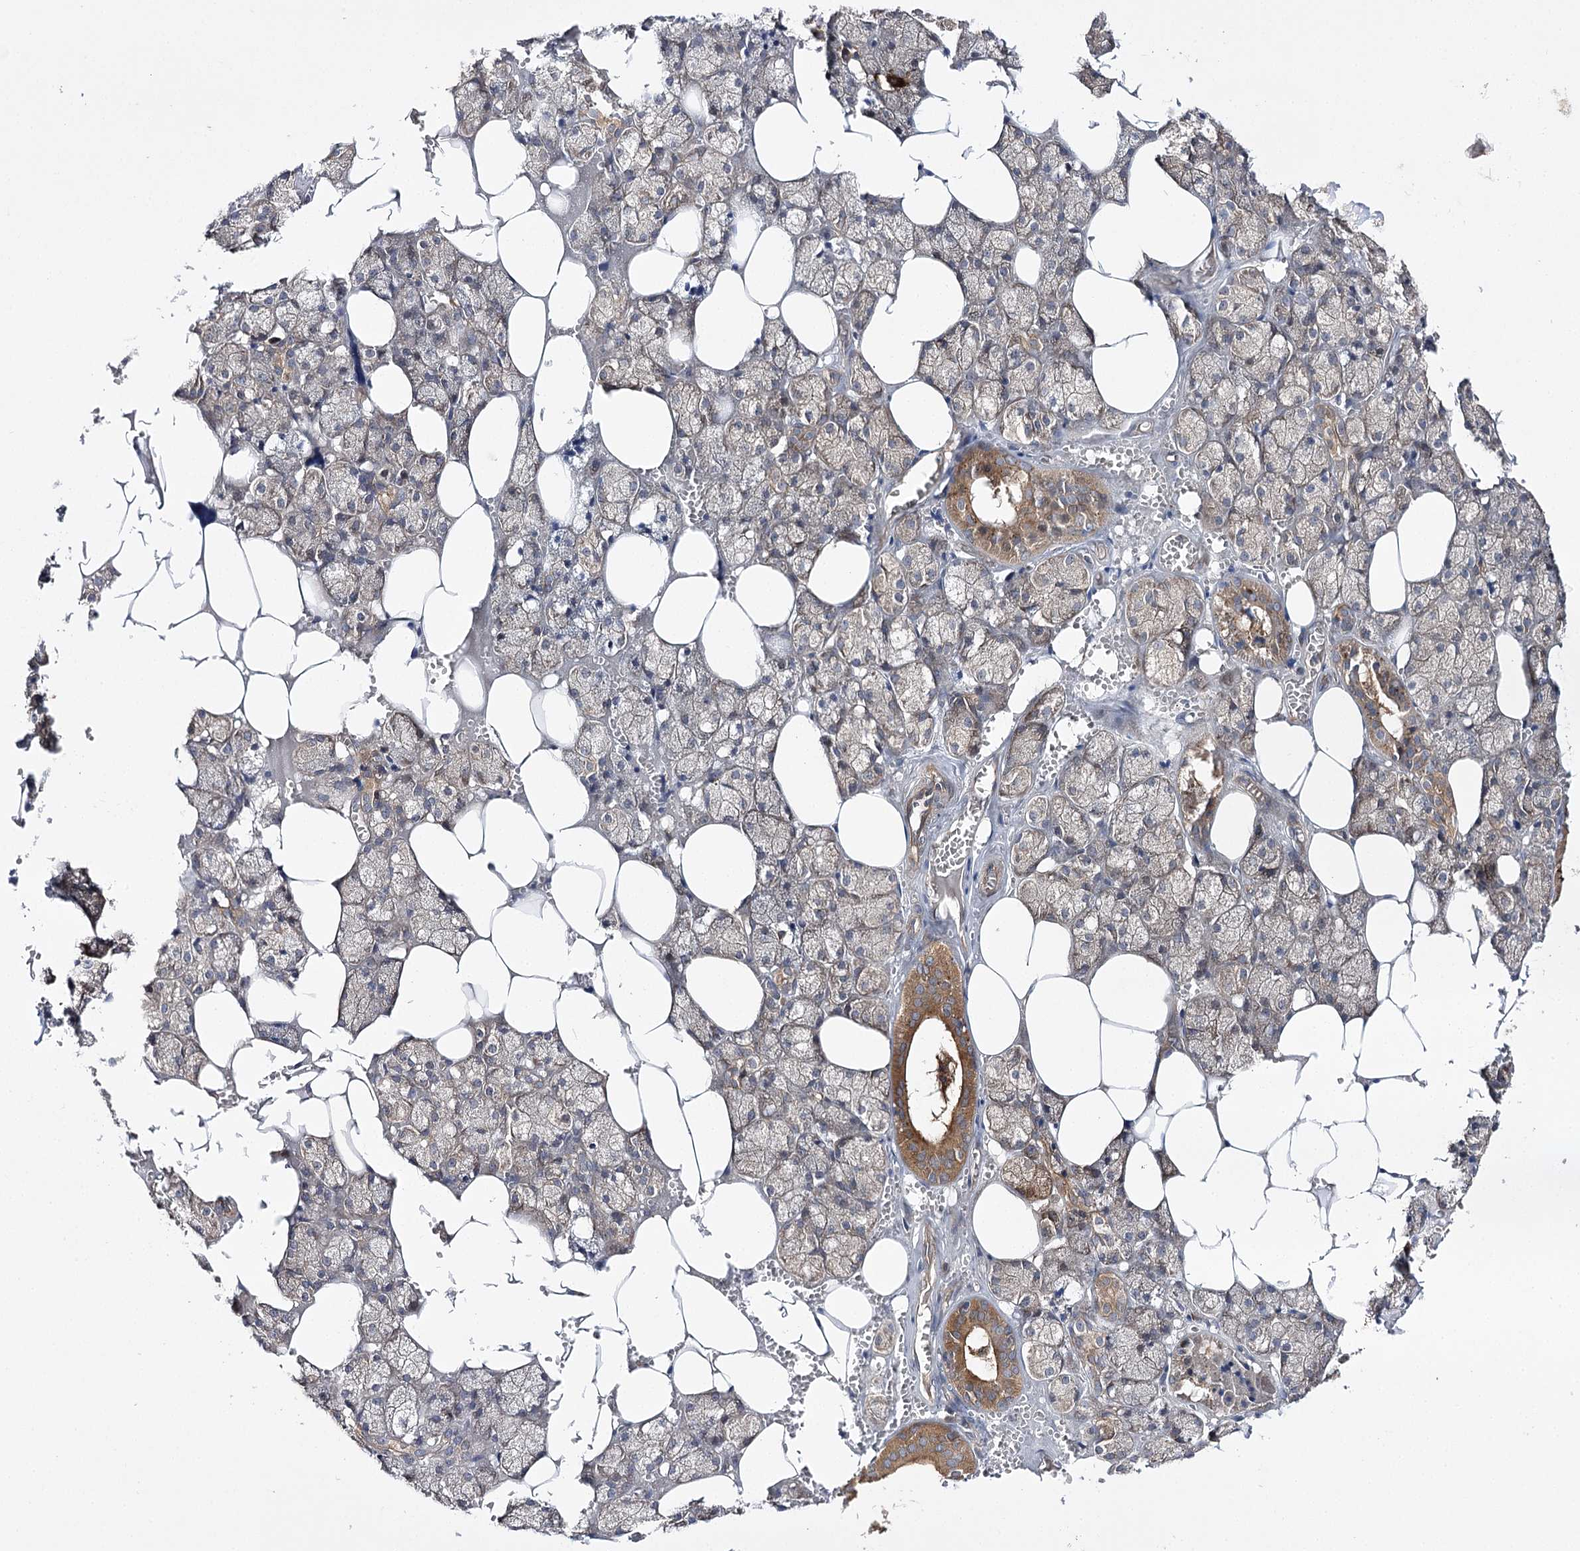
{"staining": {"intensity": "strong", "quantity": "25%-75%", "location": "cytoplasmic/membranous"}, "tissue": "salivary gland", "cell_type": "Glandular cells", "image_type": "normal", "snomed": [{"axis": "morphology", "description": "Normal tissue, NOS"}, {"axis": "topography", "description": "Salivary gland"}], "caption": "This photomicrograph reveals normal salivary gland stained with immunohistochemistry (IHC) to label a protein in brown. The cytoplasmic/membranous of glandular cells show strong positivity for the protein. Nuclei are counter-stained blue.", "gene": "BCR", "patient": {"sex": "male", "age": 62}}